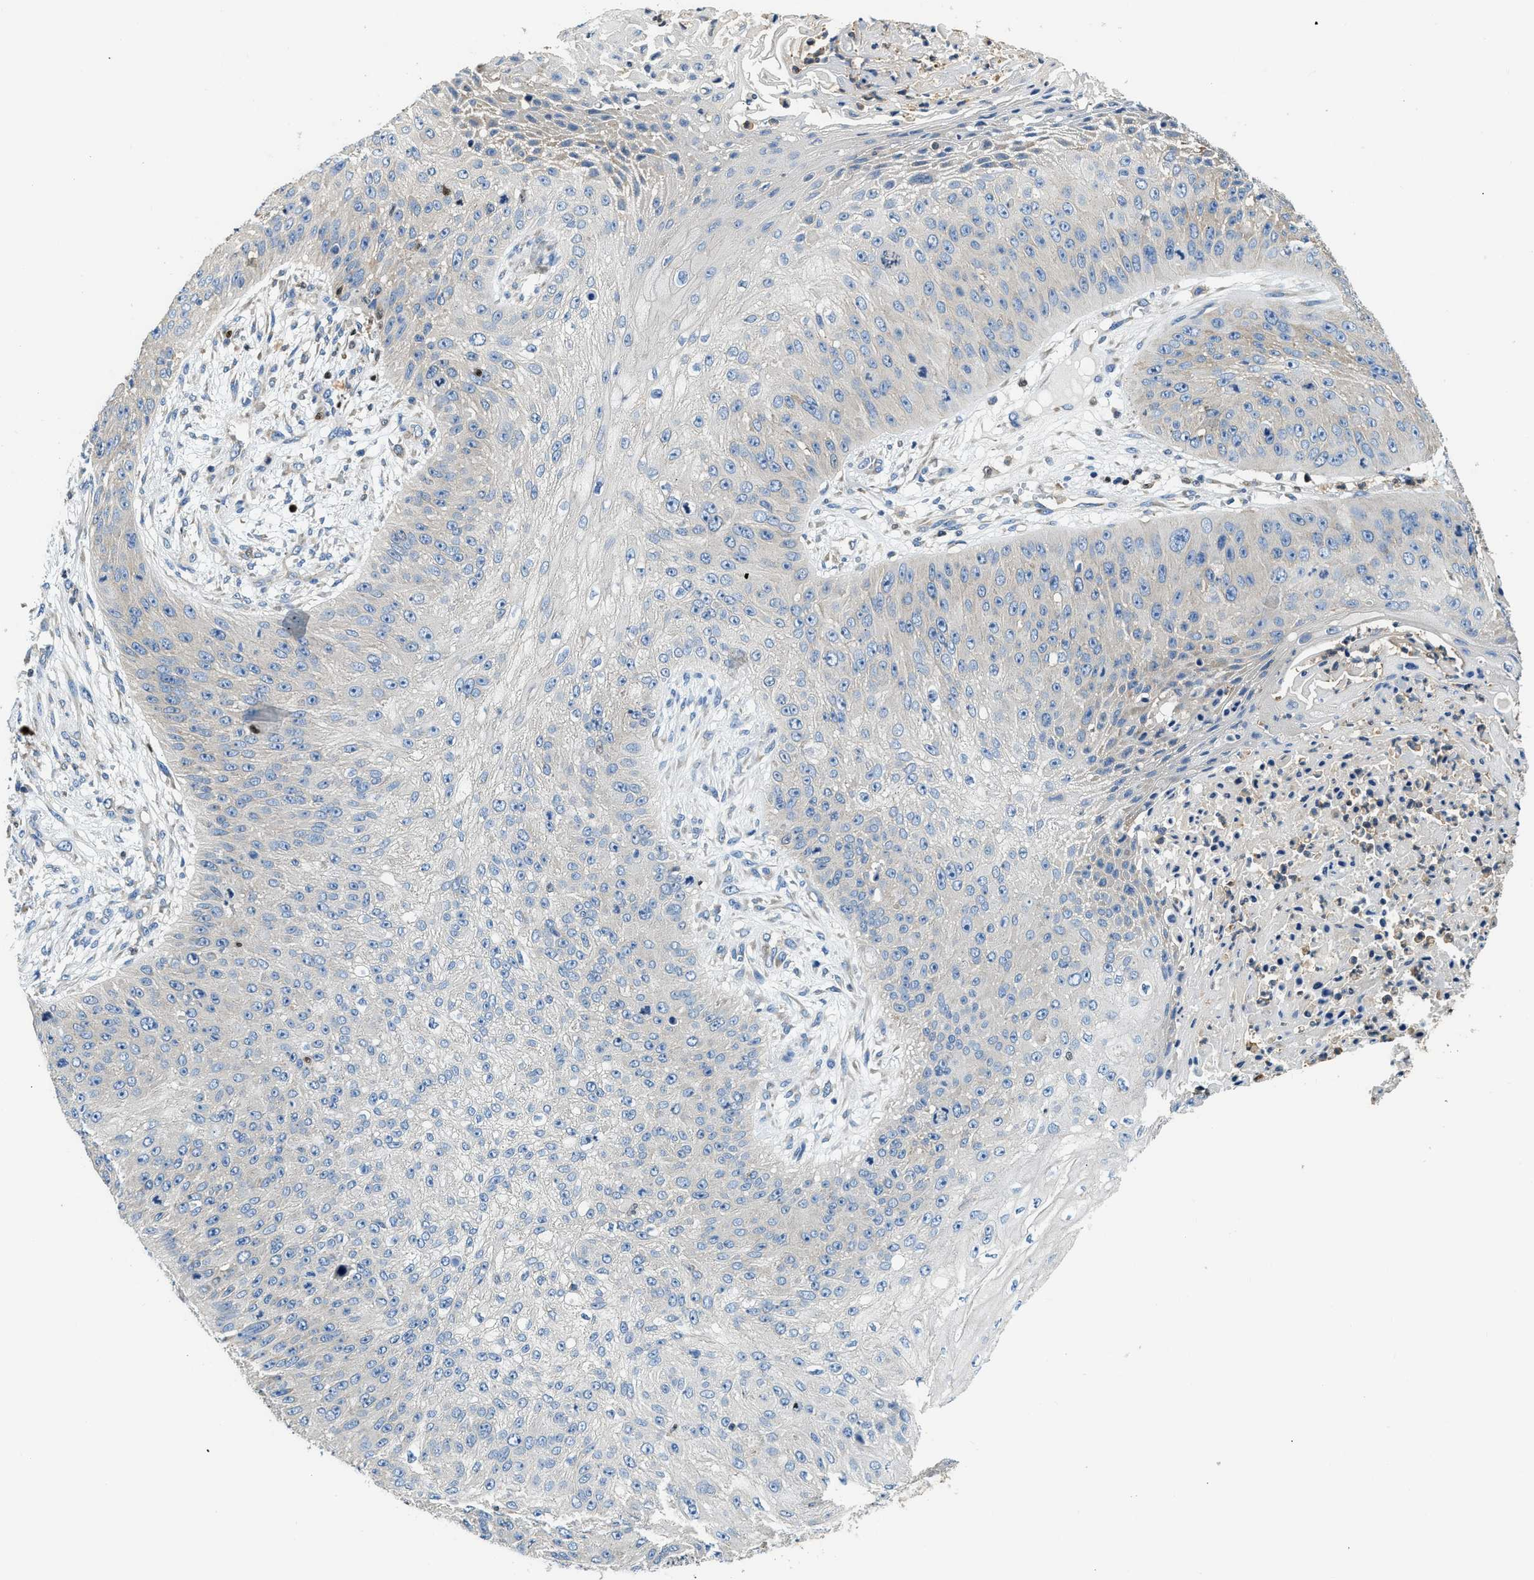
{"staining": {"intensity": "negative", "quantity": "none", "location": "none"}, "tissue": "skin cancer", "cell_type": "Tumor cells", "image_type": "cancer", "snomed": [{"axis": "morphology", "description": "Squamous cell carcinoma, NOS"}, {"axis": "topography", "description": "Skin"}], "caption": "Immunohistochemical staining of human skin cancer (squamous cell carcinoma) shows no significant staining in tumor cells.", "gene": "TOX", "patient": {"sex": "female", "age": 80}}